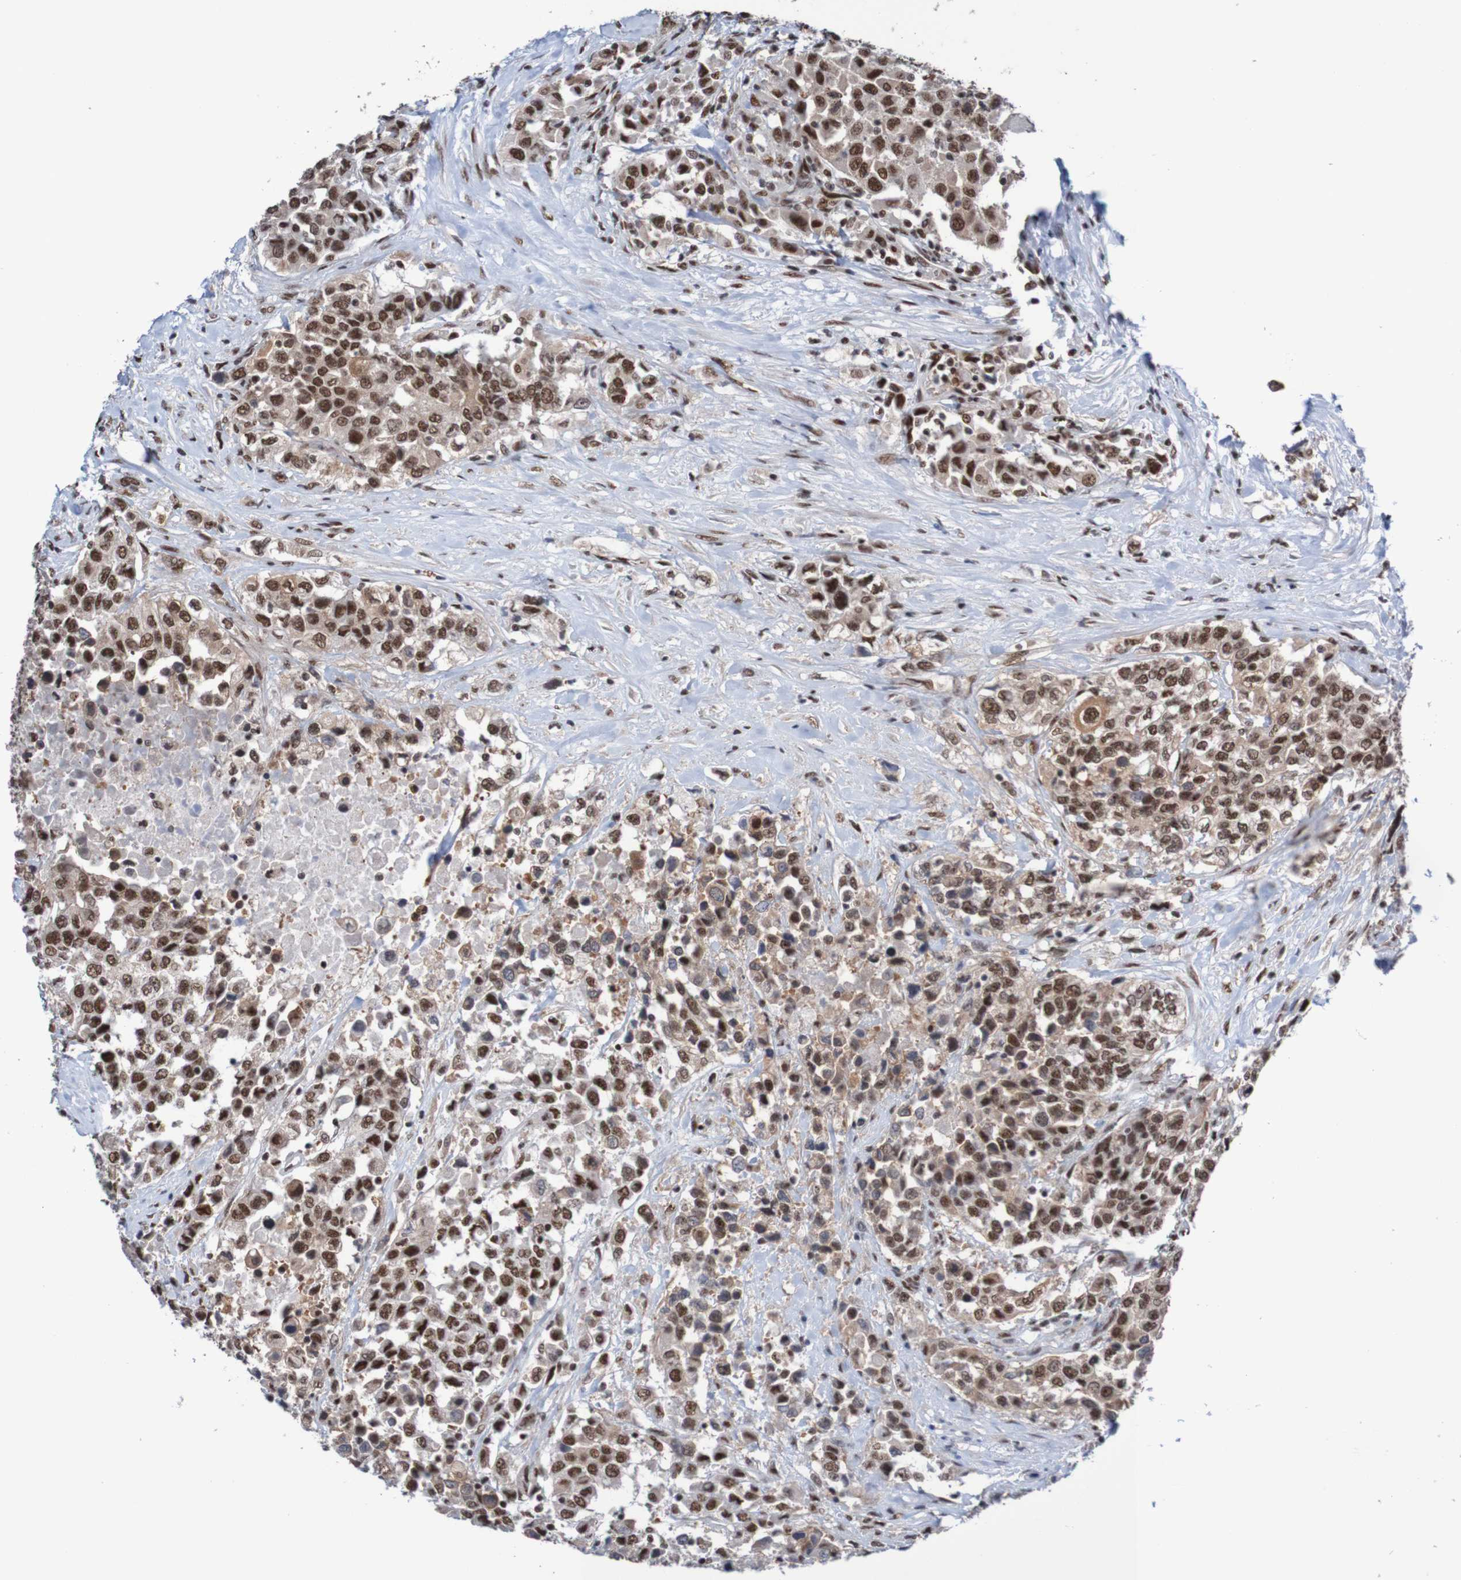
{"staining": {"intensity": "strong", "quantity": ">75%", "location": "nuclear"}, "tissue": "urothelial cancer", "cell_type": "Tumor cells", "image_type": "cancer", "snomed": [{"axis": "morphology", "description": "Urothelial carcinoma, High grade"}, {"axis": "topography", "description": "Urinary bladder"}], "caption": "Urothelial cancer tissue exhibits strong nuclear positivity in about >75% of tumor cells", "gene": "CDC5L", "patient": {"sex": "female", "age": 80}}